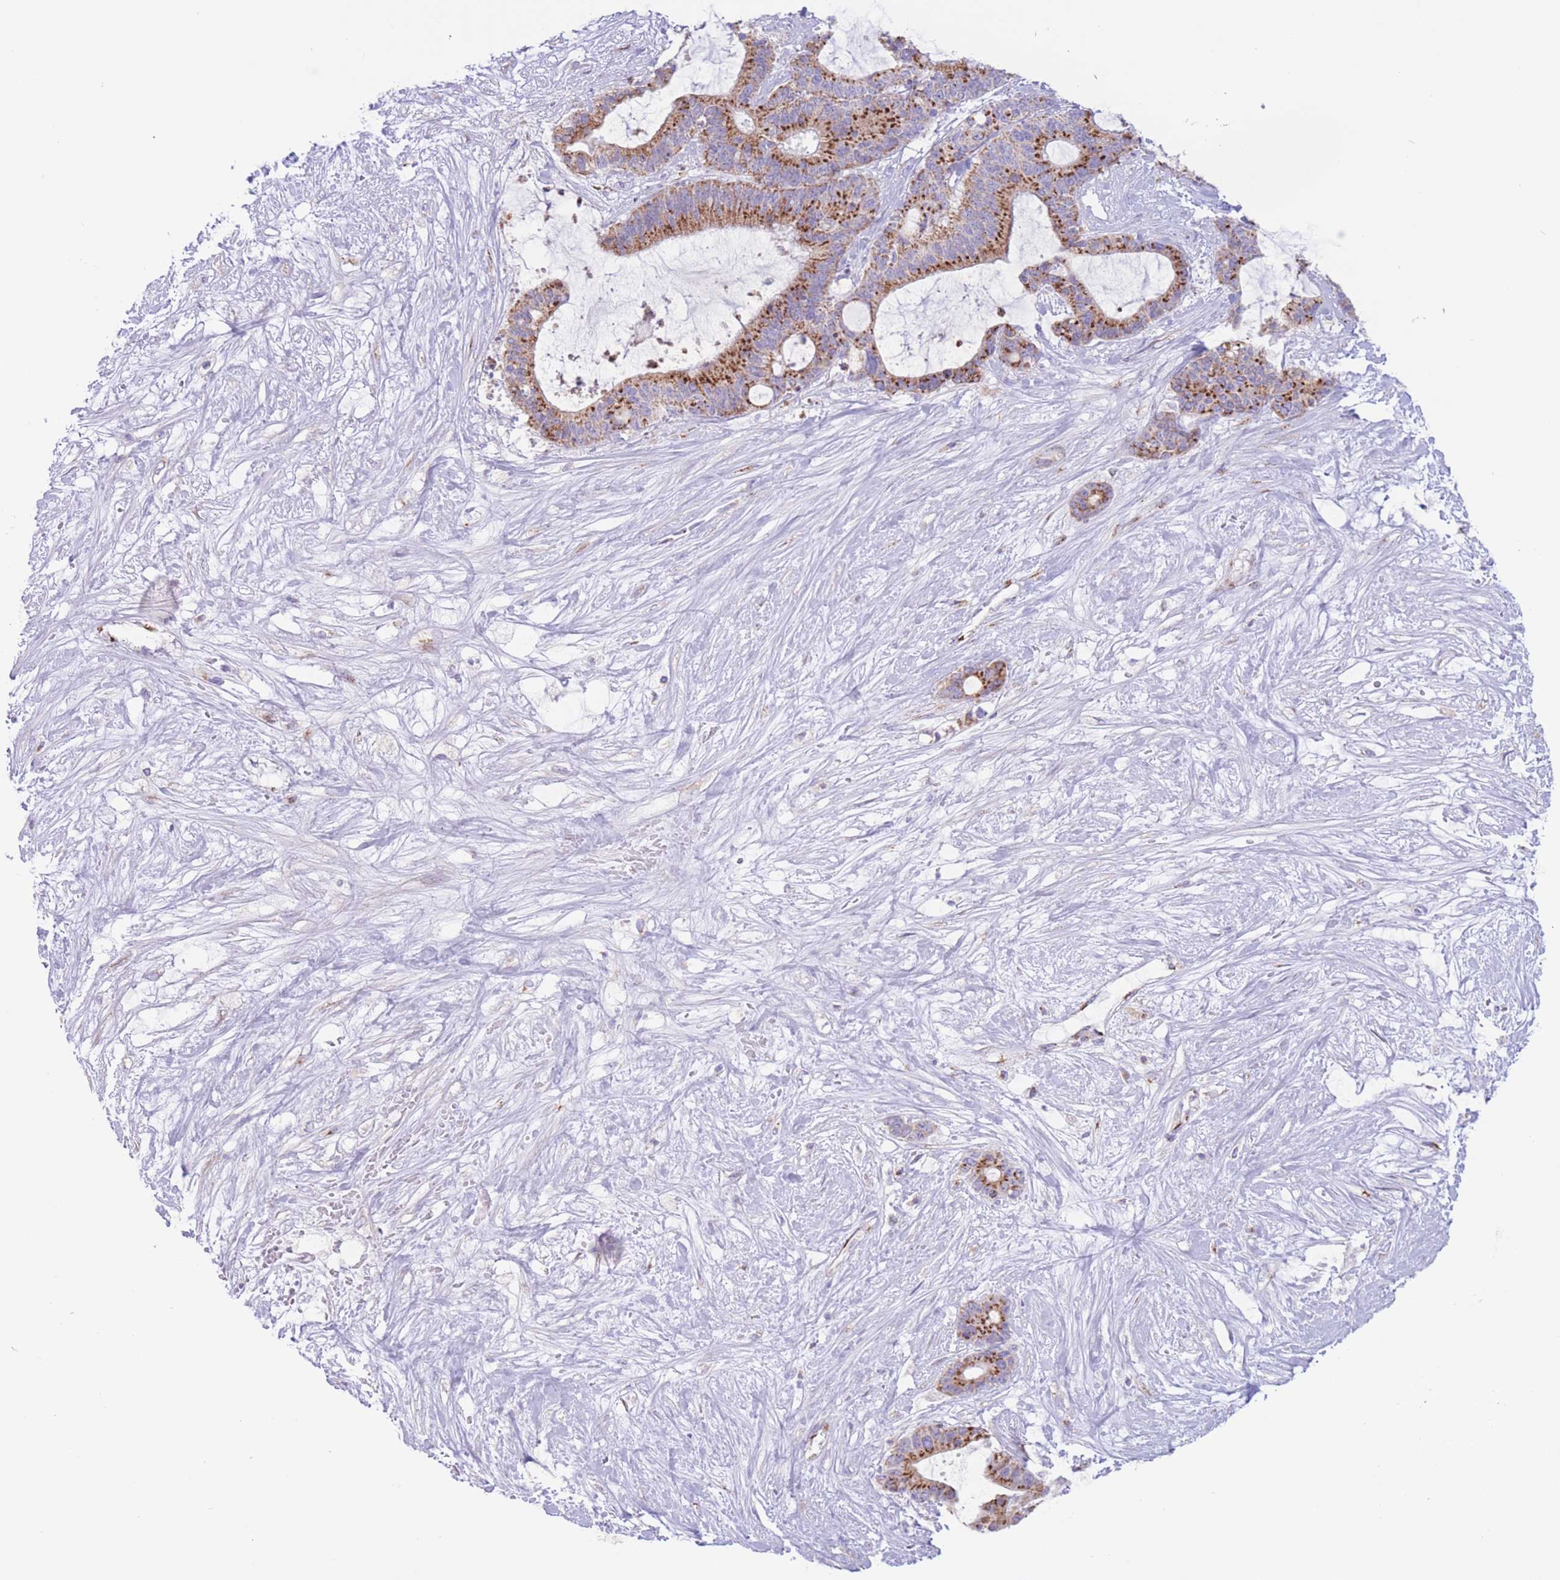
{"staining": {"intensity": "strong", "quantity": ">75%", "location": "cytoplasmic/membranous"}, "tissue": "liver cancer", "cell_type": "Tumor cells", "image_type": "cancer", "snomed": [{"axis": "morphology", "description": "Normal tissue, NOS"}, {"axis": "morphology", "description": "Cholangiocarcinoma"}, {"axis": "topography", "description": "Liver"}, {"axis": "topography", "description": "Peripheral nerve tissue"}], "caption": "A photomicrograph showing strong cytoplasmic/membranous staining in about >75% of tumor cells in liver cancer, as visualized by brown immunohistochemical staining.", "gene": "MPND", "patient": {"sex": "female", "age": 73}}